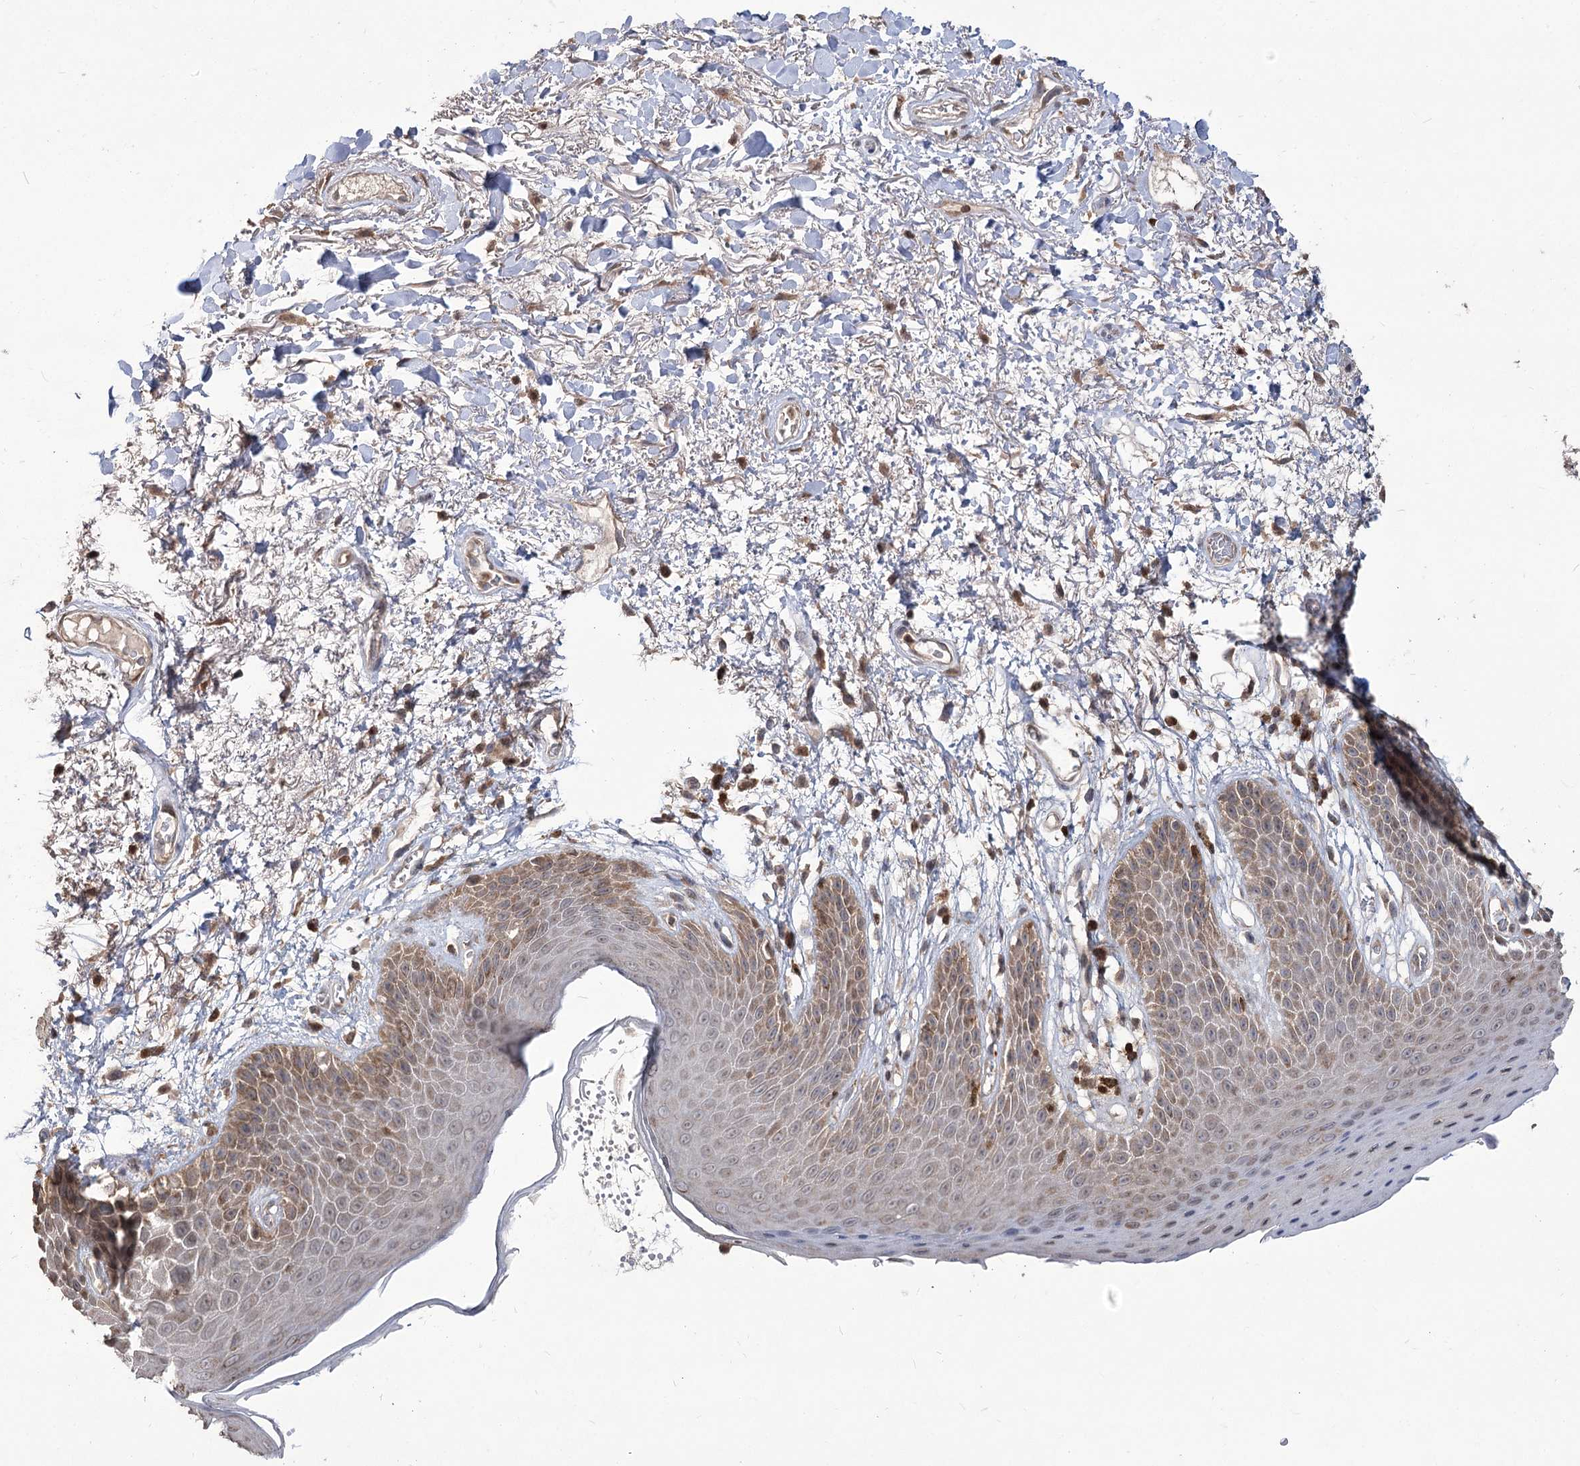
{"staining": {"intensity": "weak", "quantity": "25%-75%", "location": "cytoplasmic/membranous"}, "tissue": "skin", "cell_type": "Epidermal cells", "image_type": "normal", "snomed": [{"axis": "morphology", "description": "Normal tissue, NOS"}, {"axis": "topography", "description": "Anal"}], "caption": "A brown stain shows weak cytoplasmic/membranous staining of a protein in epidermal cells of normal human skin.", "gene": "STK17B", "patient": {"sex": "male", "age": 74}}